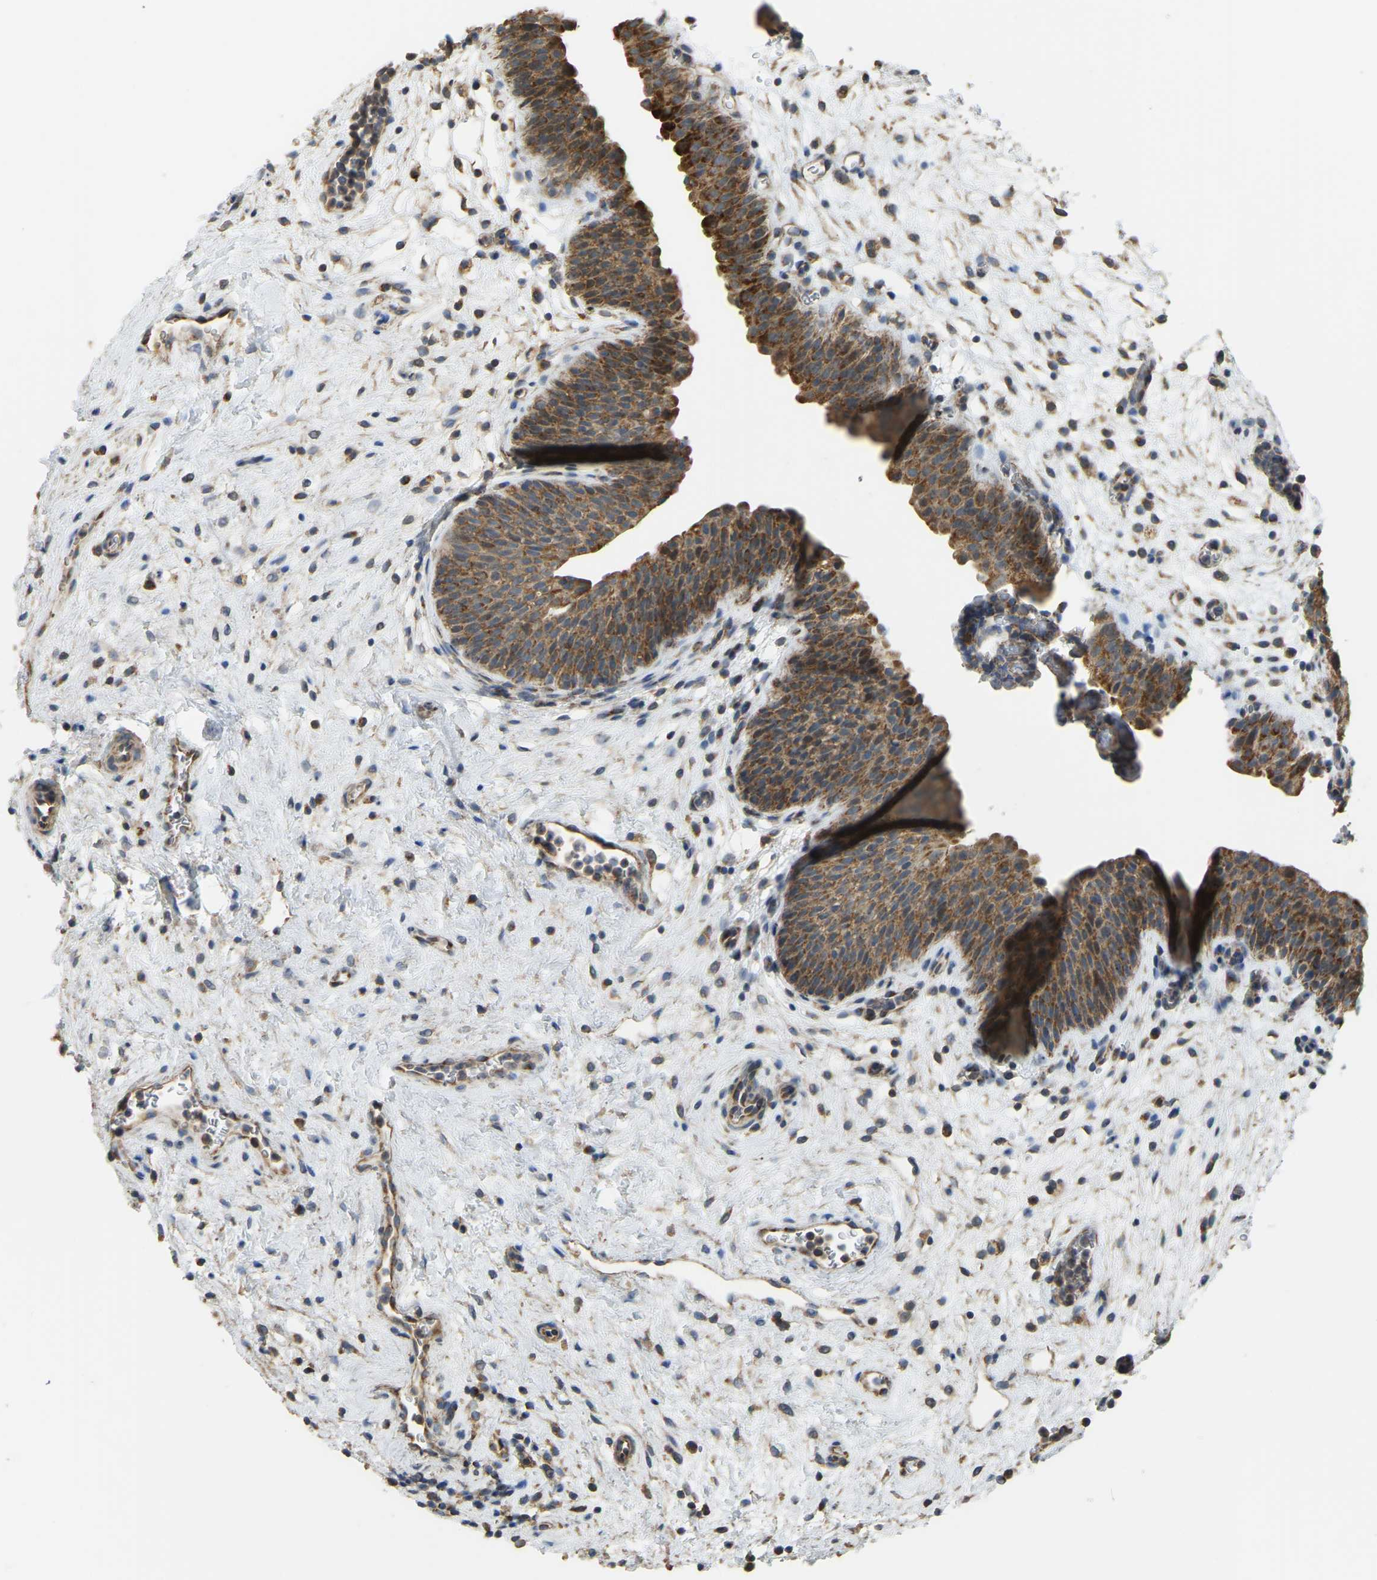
{"staining": {"intensity": "moderate", "quantity": ">75%", "location": "cytoplasmic/membranous"}, "tissue": "urinary bladder", "cell_type": "Urothelial cells", "image_type": "normal", "snomed": [{"axis": "morphology", "description": "Normal tissue, NOS"}, {"axis": "topography", "description": "Urinary bladder"}], "caption": "A high-resolution histopathology image shows IHC staining of normal urinary bladder, which demonstrates moderate cytoplasmic/membranous staining in approximately >75% of urothelial cells. (DAB IHC, brown staining for protein, blue staining for nuclei).", "gene": "PSMD7", "patient": {"sex": "male", "age": 37}}